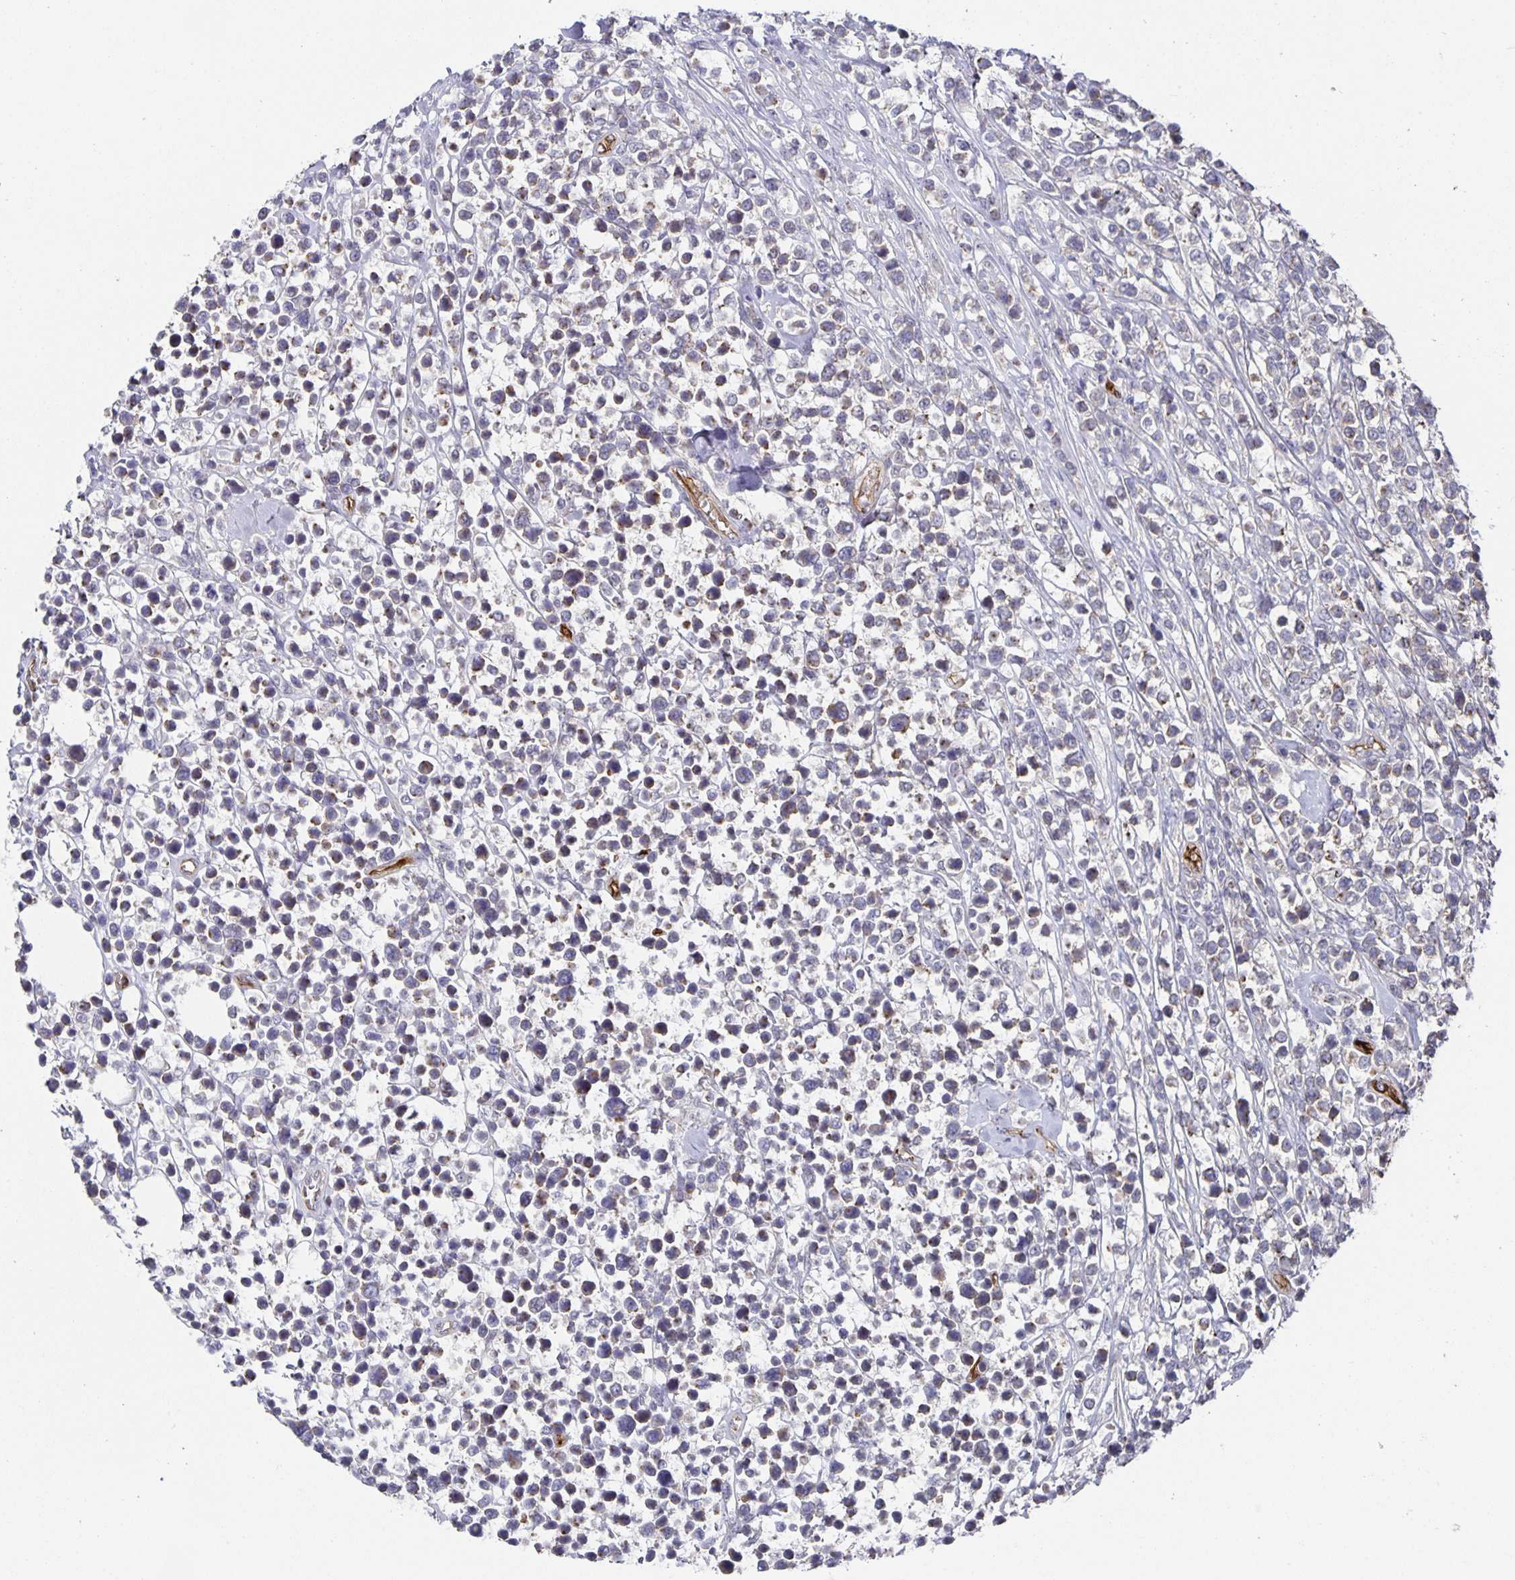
{"staining": {"intensity": "negative", "quantity": "none", "location": "none"}, "tissue": "lymphoma", "cell_type": "Tumor cells", "image_type": "cancer", "snomed": [{"axis": "morphology", "description": "Malignant lymphoma, non-Hodgkin's type, High grade"}, {"axis": "topography", "description": "Soft tissue"}], "caption": "An IHC micrograph of lymphoma is shown. There is no staining in tumor cells of lymphoma. (DAB IHC visualized using brightfield microscopy, high magnification).", "gene": "PODXL", "patient": {"sex": "female", "age": 56}}